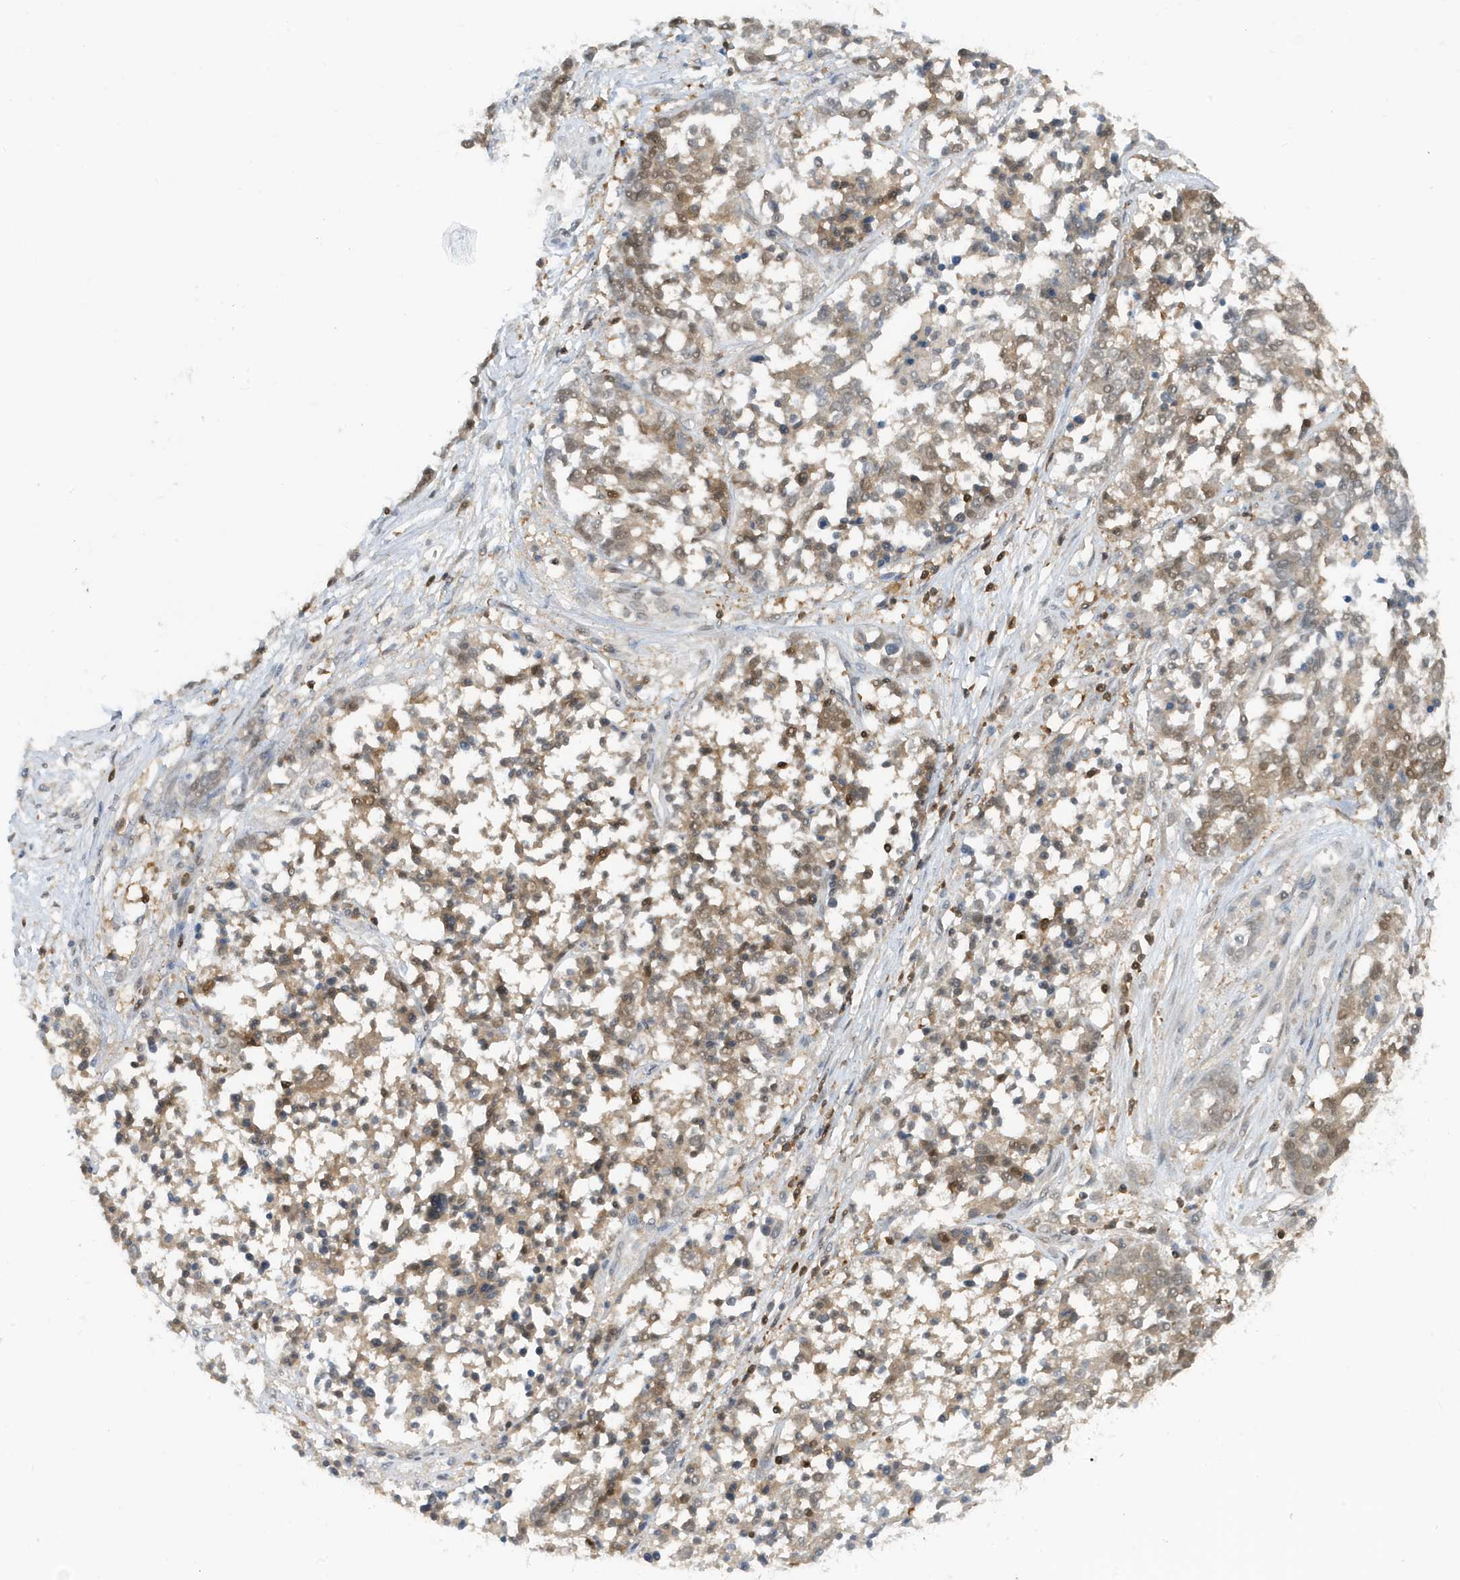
{"staining": {"intensity": "weak", "quantity": ">75%", "location": "cytoplasmic/membranous"}, "tissue": "ovarian cancer", "cell_type": "Tumor cells", "image_type": "cancer", "snomed": [{"axis": "morphology", "description": "Cystadenocarcinoma, serous, NOS"}, {"axis": "topography", "description": "Ovary"}], "caption": "Protein expression analysis of ovarian cancer (serous cystadenocarcinoma) displays weak cytoplasmic/membranous positivity in about >75% of tumor cells.", "gene": "OGA", "patient": {"sex": "female", "age": 44}}